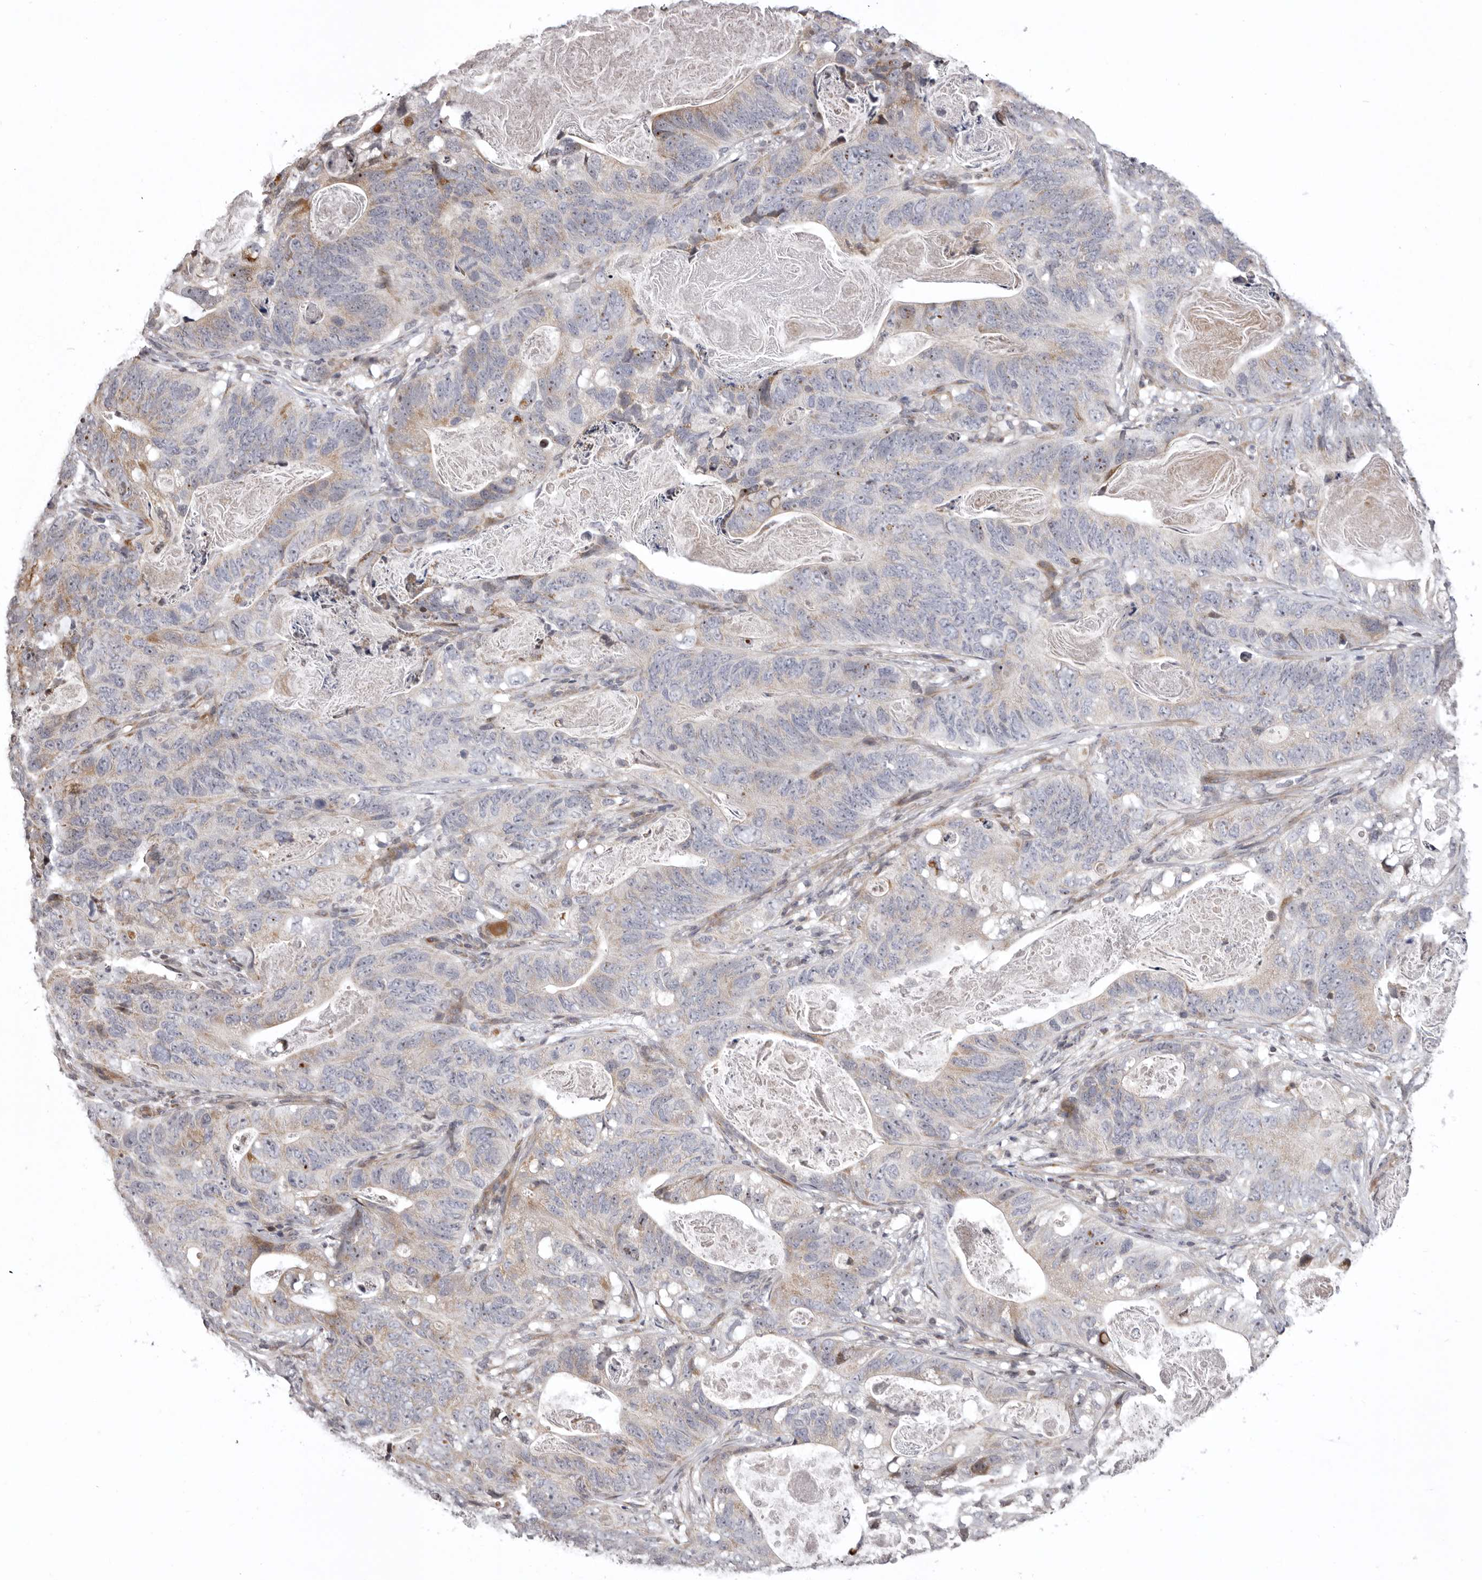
{"staining": {"intensity": "weak", "quantity": "<25%", "location": "cytoplasmic/membranous"}, "tissue": "stomach cancer", "cell_type": "Tumor cells", "image_type": "cancer", "snomed": [{"axis": "morphology", "description": "Normal tissue, NOS"}, {"axis": "morphology", "description": "Adenocarcinoma, NOS"}, {"axis": "topography", "description": "Stomach"}], "caption": "Human adenocarcinoma (stomach) stained for a protein using immunohistochemistry (IHC) demonstrates no staining in tumor cells.", "gene": "AZIN1", "patient": {"sex": "female", "age": 89}}